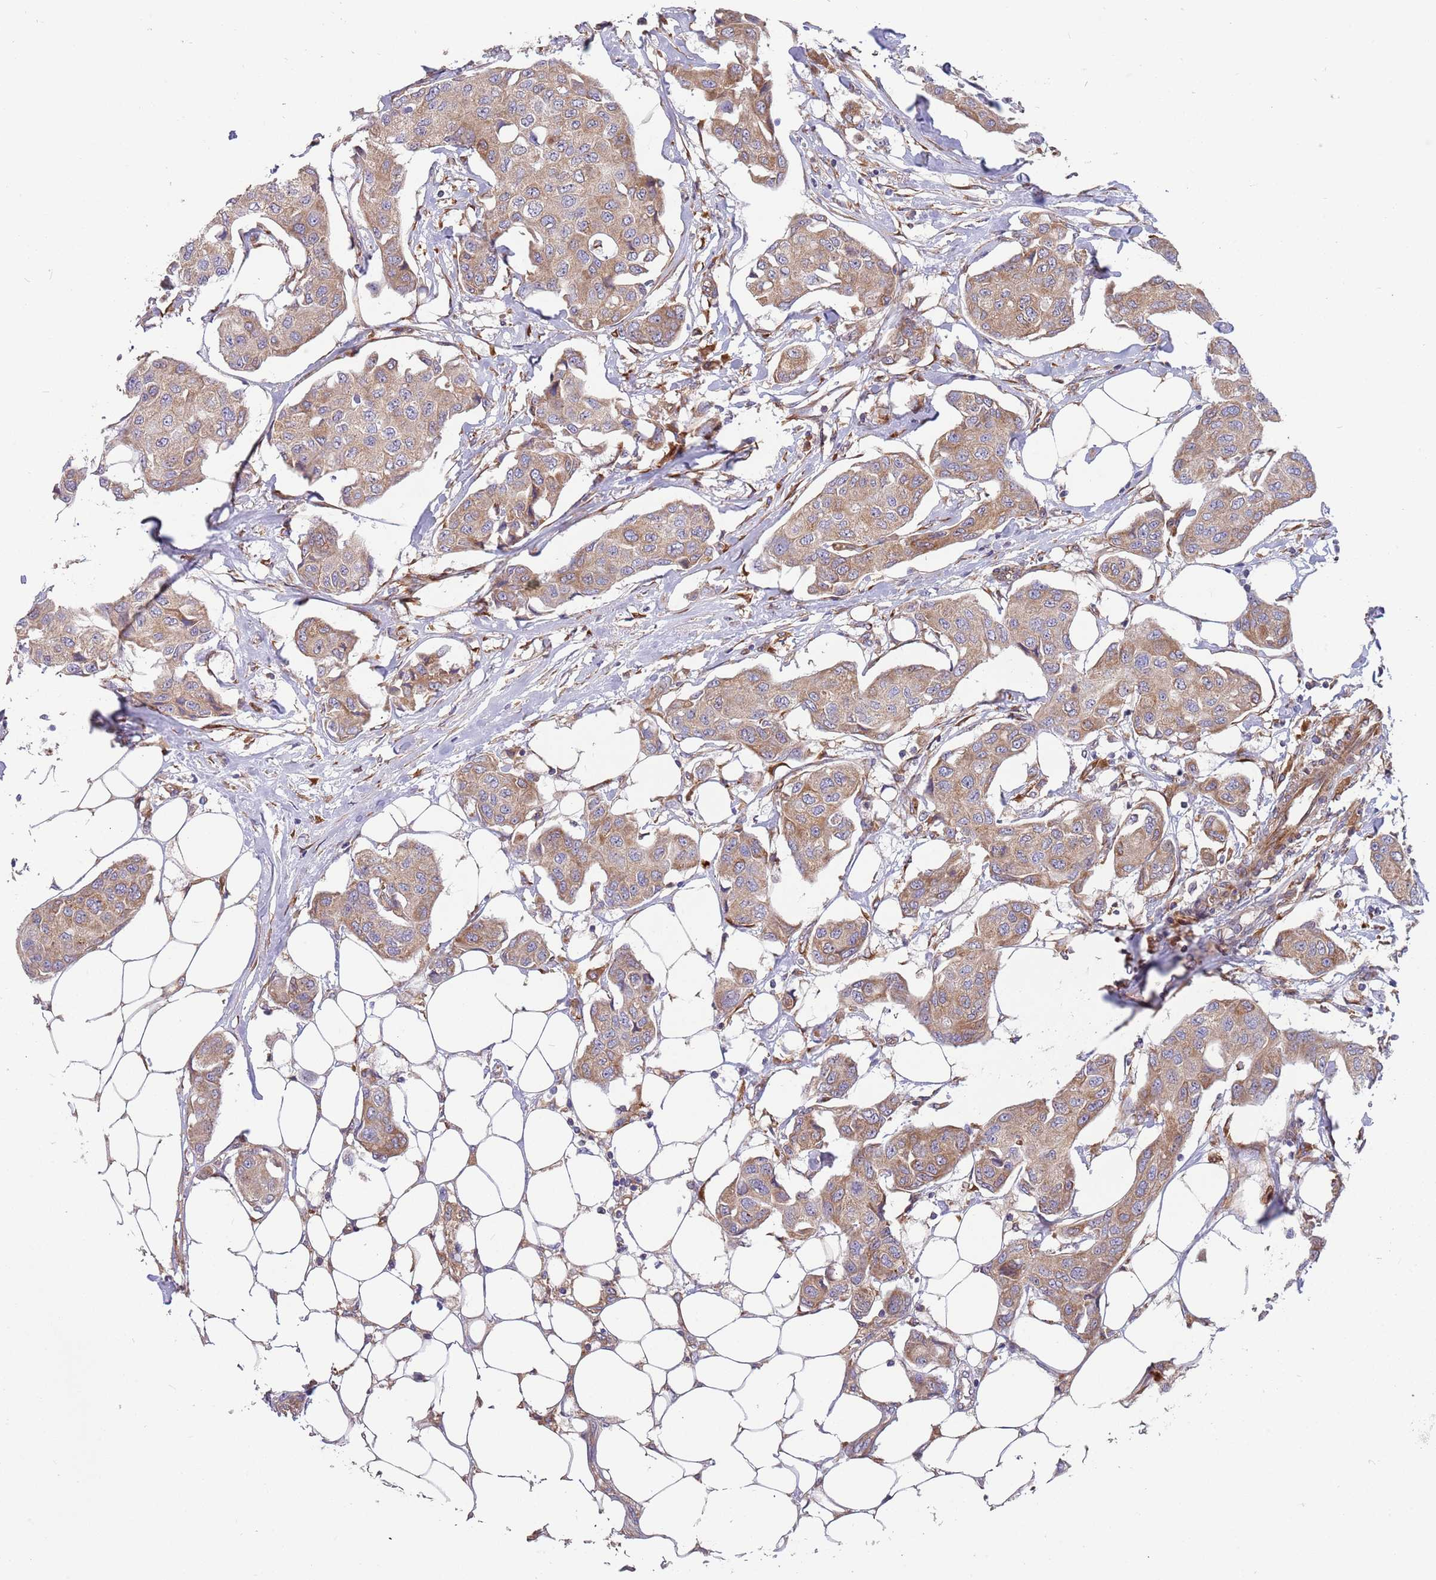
{"staining": {"intensity": "moderate", "quantity": ">75%", "location": "cytoplasmic/membranous"}, "tissue": "breast cancer", "cell_type": "Tumor cells", "image_type": "cancer", "snomed": [{"axis": "morphology", "description": "Duct carcinoma"}, {"axis": "topography", "description": "Breast"}, {"axis": "topography", "description": "Lymph node"}], "caption": "The photomicrograph displays staining of infiltrating ductal carcinoma (breast), revealing moderate cytoplasmic/membranous protein staining (brown color) within tumor cells. (IHC, brightfield microscopy, high magnification).", "gene": "ARMCX6", "patient": {"sex": "female", "age": 80}}